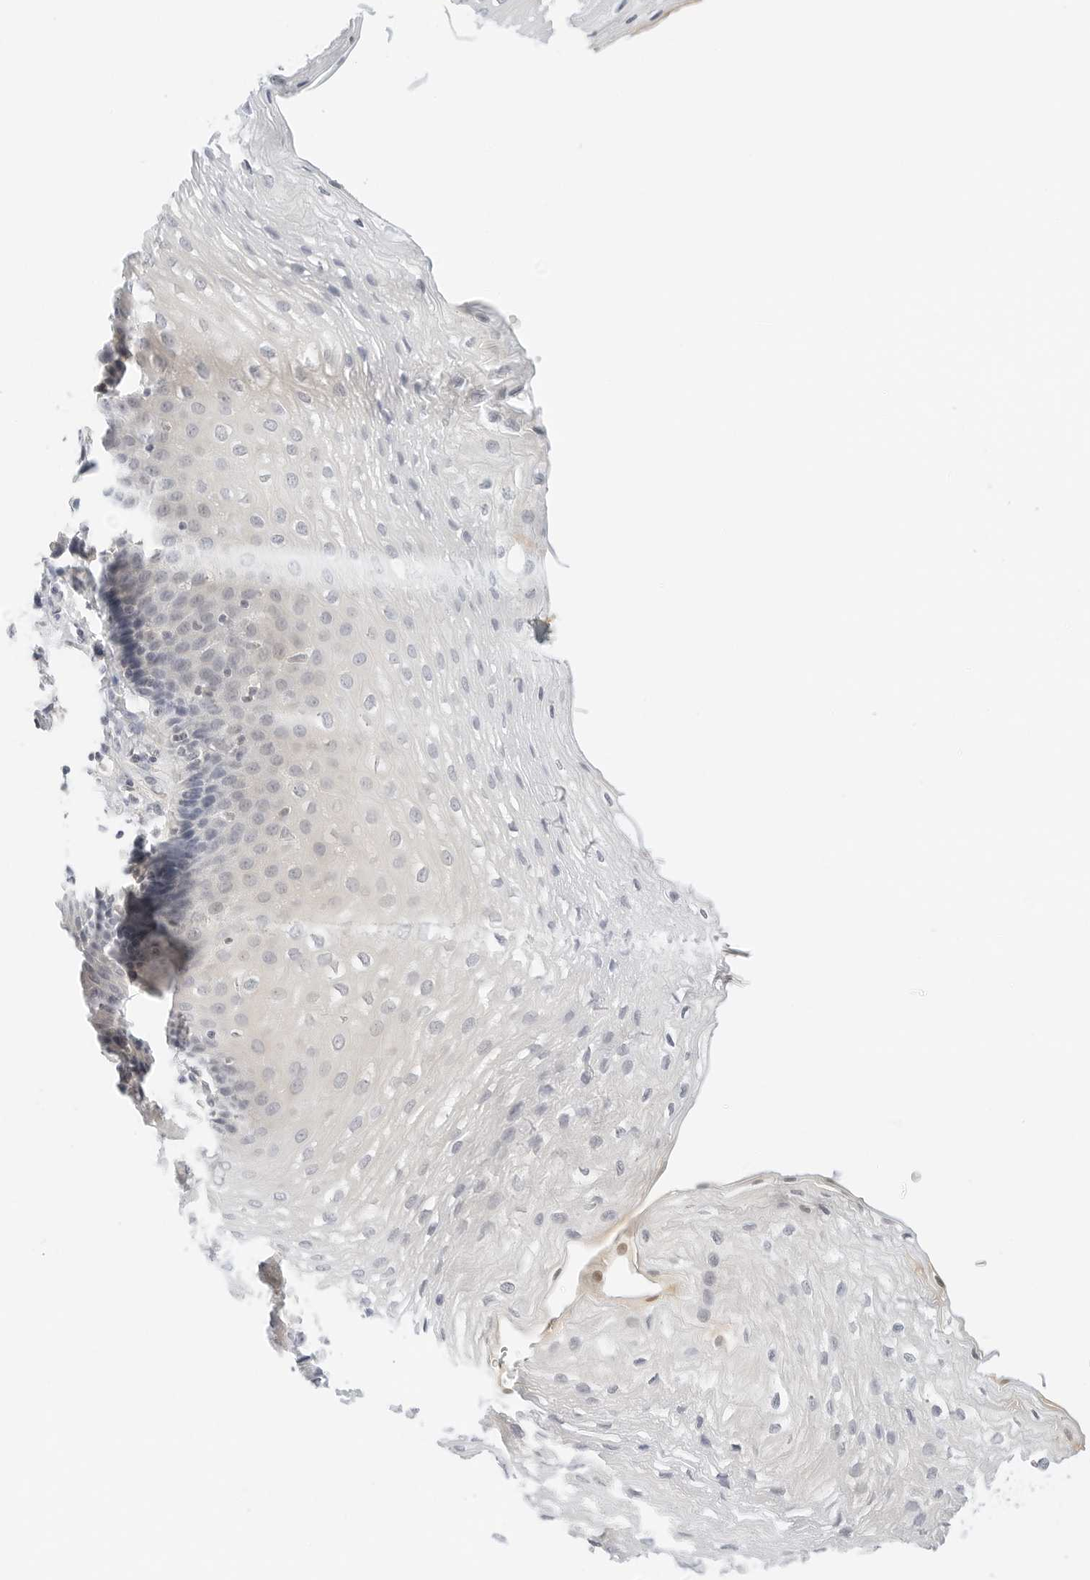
{"staining": {"intensity": "negative", "quantity": "none", "location": "none"}, "tissue": "esophagus", "cell_type": "Squamous epithelial cells", "image_type": "normal", "snomed": [{"axis": "morphology", "description": "Normal tissue, NOS"}, {"axis": "topography", "description": "Esophagus"}], "caption": "The immunohistochemistry photomicrograph has no significant positivity in squamous epithelial cells of esophagus.", "gene": "PKDCC", "patient": {"sex": "female", "age": 66}}